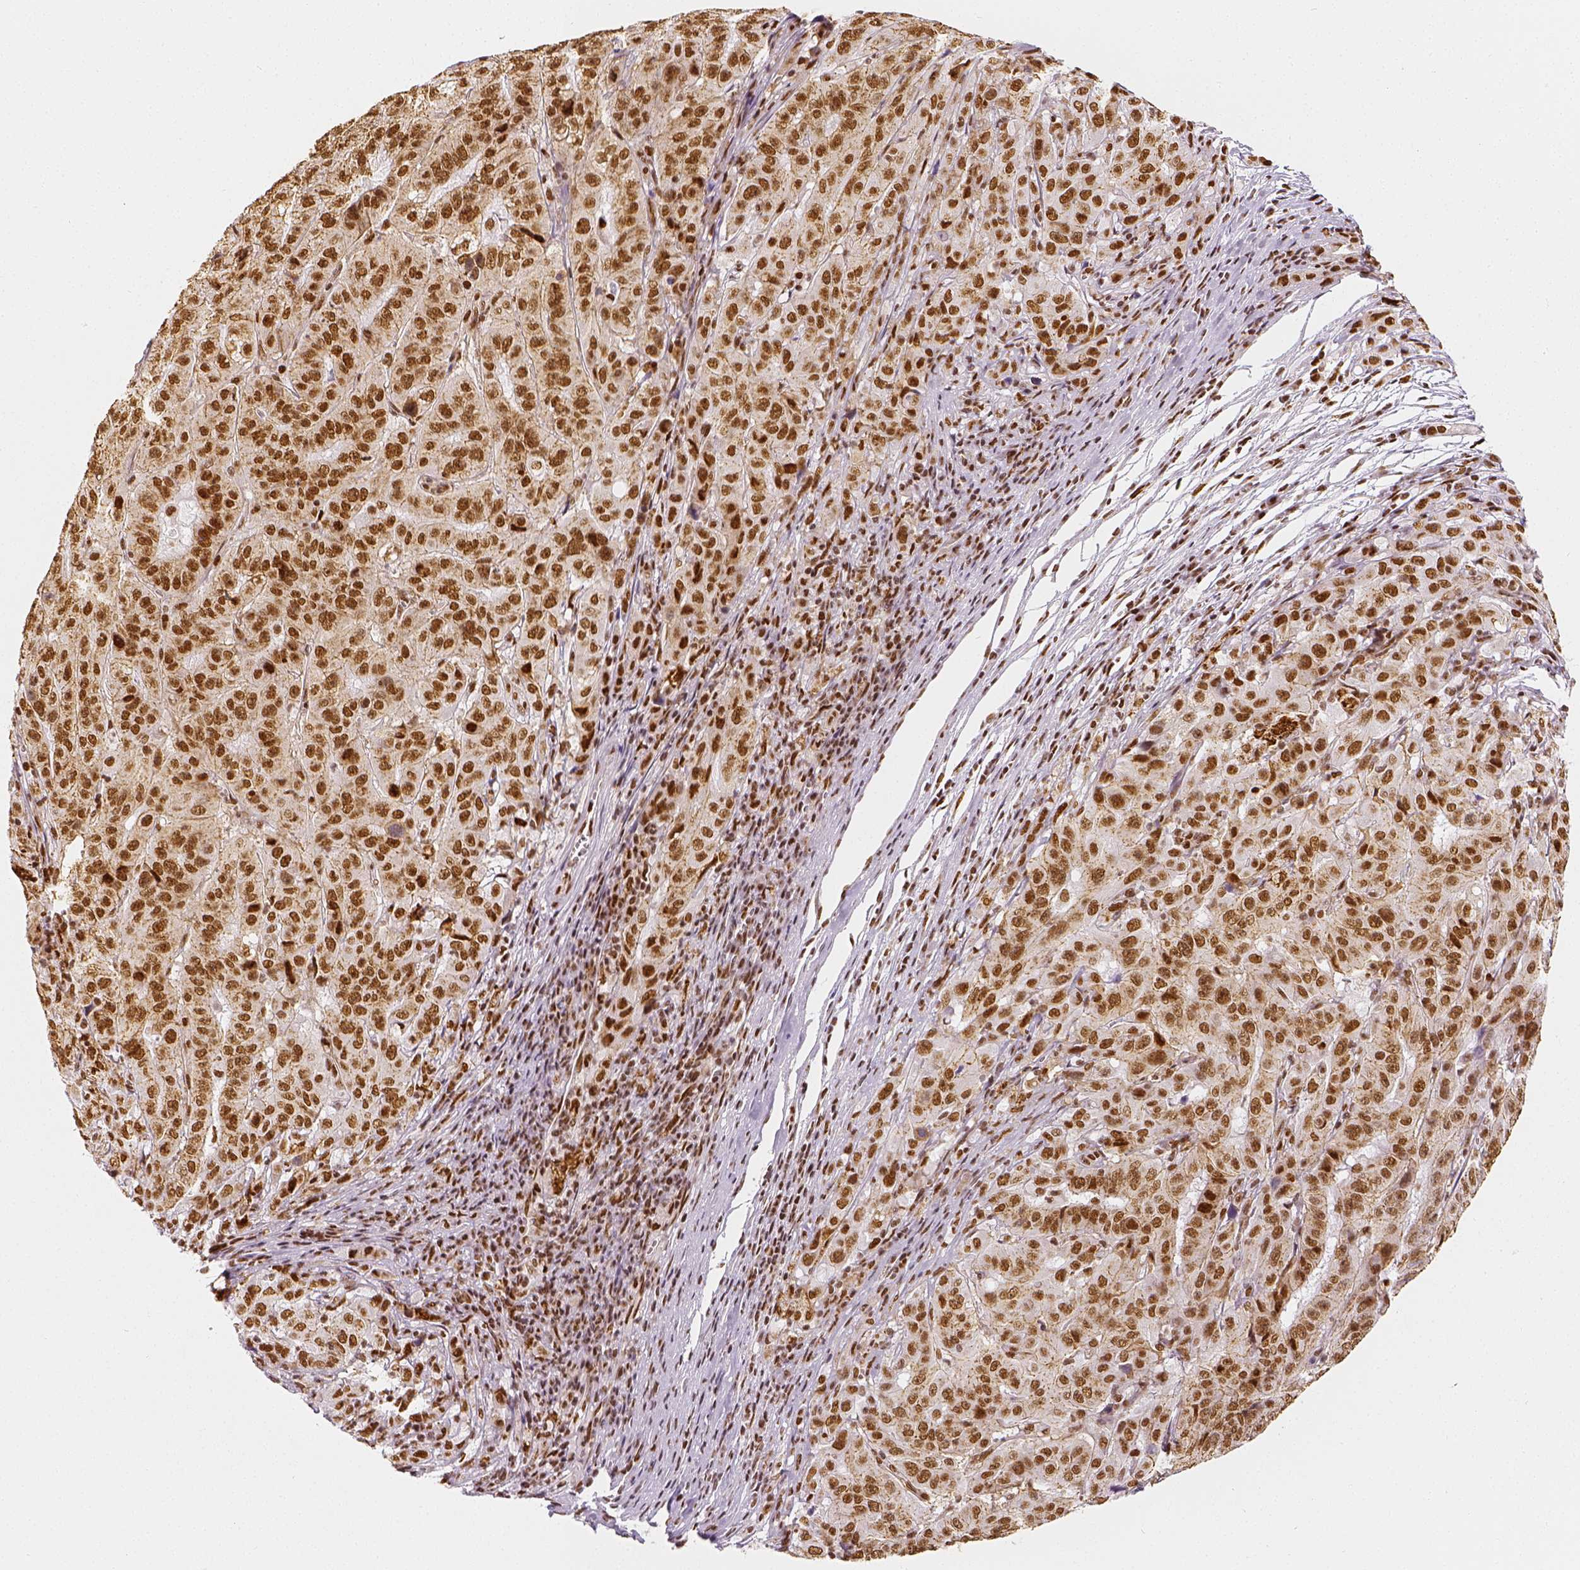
{"staining": {"intensity": "moderate", "quantity": ">75%", "location": "nuclear"}, "tissue": "pancreatic cancer", "cell_type": "Tumor cells", "image_type": "cancer", "snomed": [{"axis": "morphology", "description": "Adenocarcinoma, NOS"}, {"axis": "topography", "description": "Pancreas"}], "caption": "Tumor cells demonstrate medium levels of moderate nuclear expression in approximately >75% of cells in human pancreatic cancer (adenocarcinoma).", "gene": "KDM5B", "patient": {"sex": "male", "age": 63}}